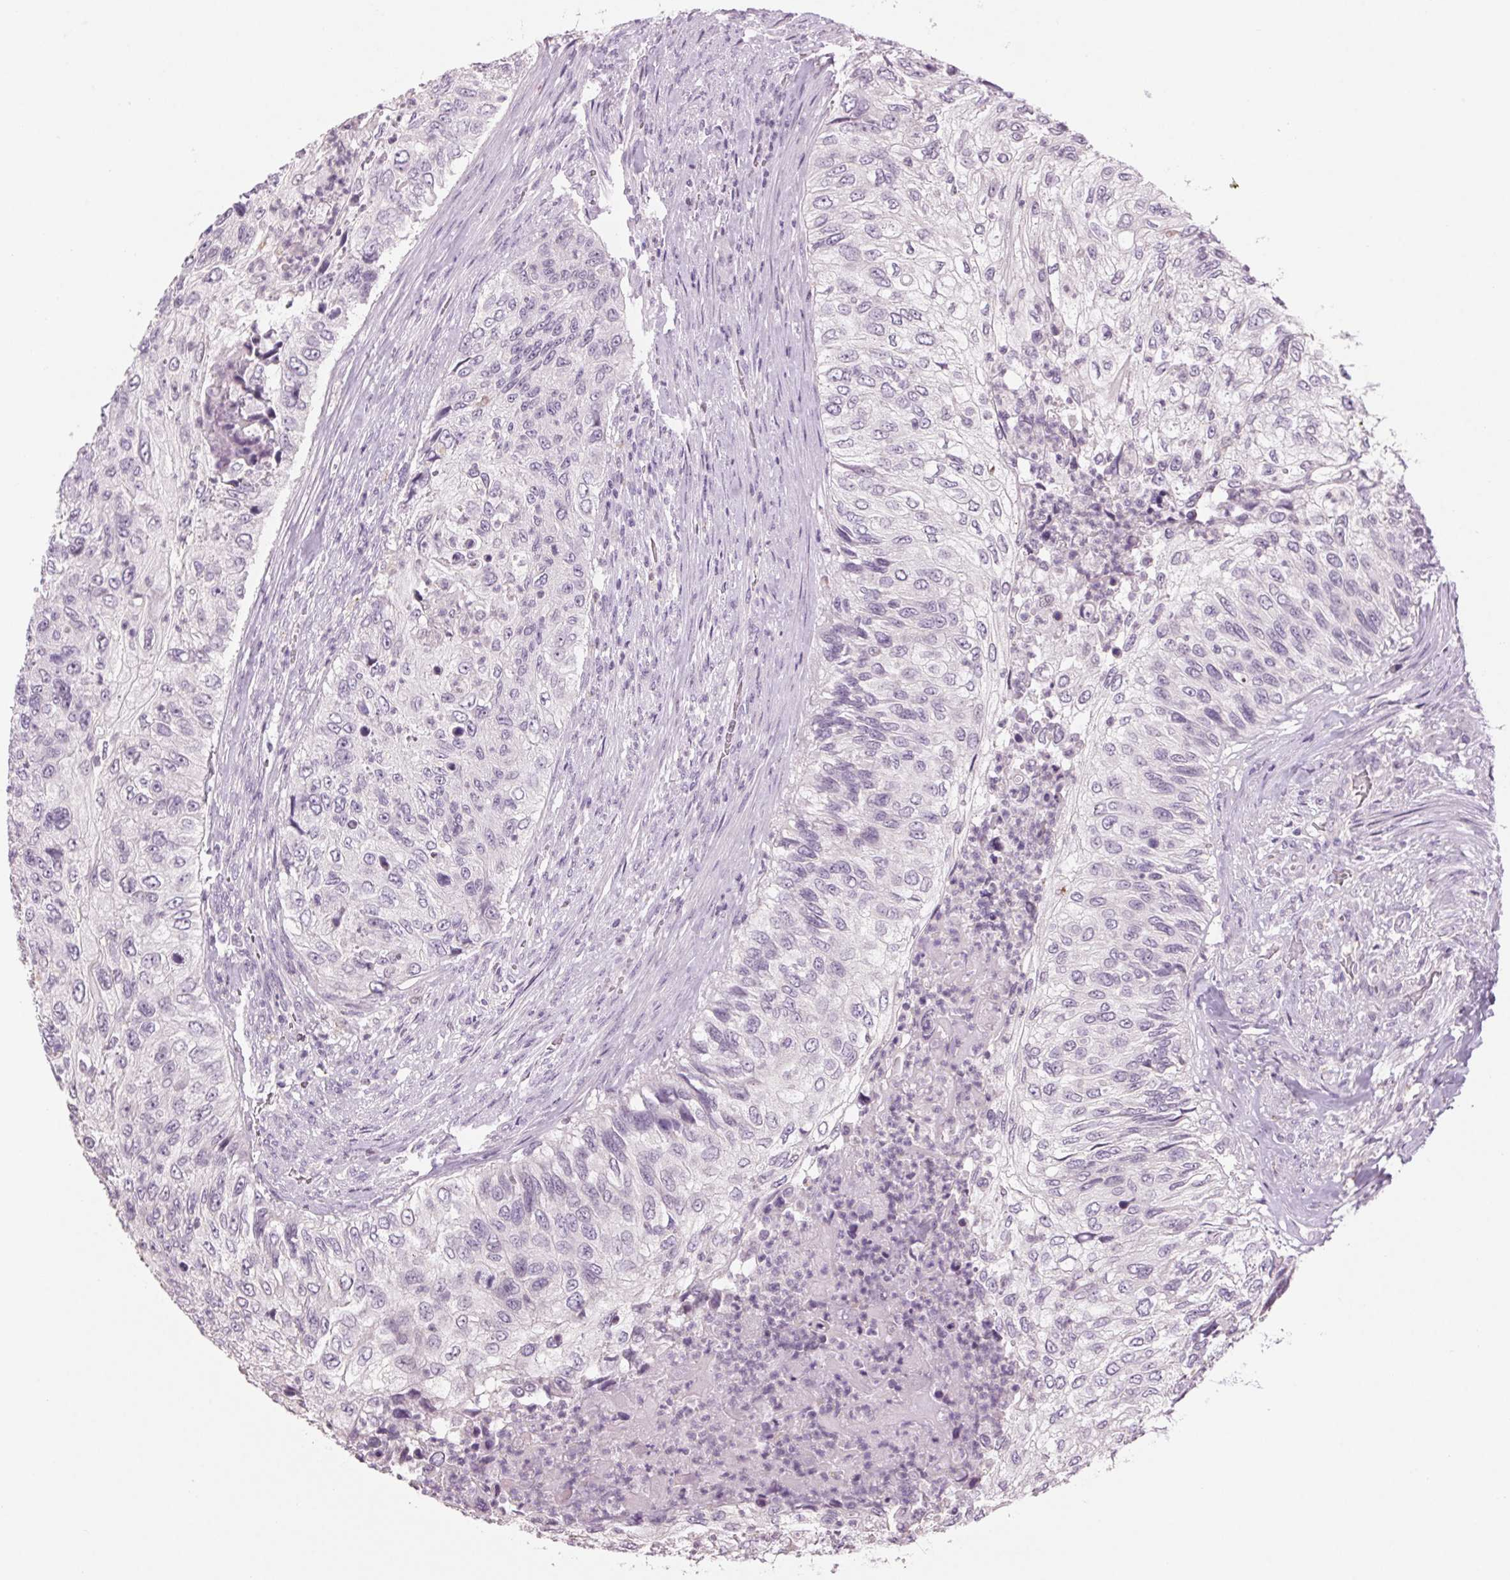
{"staining": {"intensity": "negative", "quantity": "none", "location": "none"}, "tissue": "urothelial cancer", "cell_type": "Tumor cells", "image_type": "cancer", "snomed": [{"axis": "morphology", "description": "Urothelial carcinoma, High grade"}, {"axis": "topography", "description": "Urinary bladder"}], "caption": "Tumor cells show no significant protein positivity in urothelial cancer.", "gene": "MPO", "patient": {"sex": "female", "age": 60}}